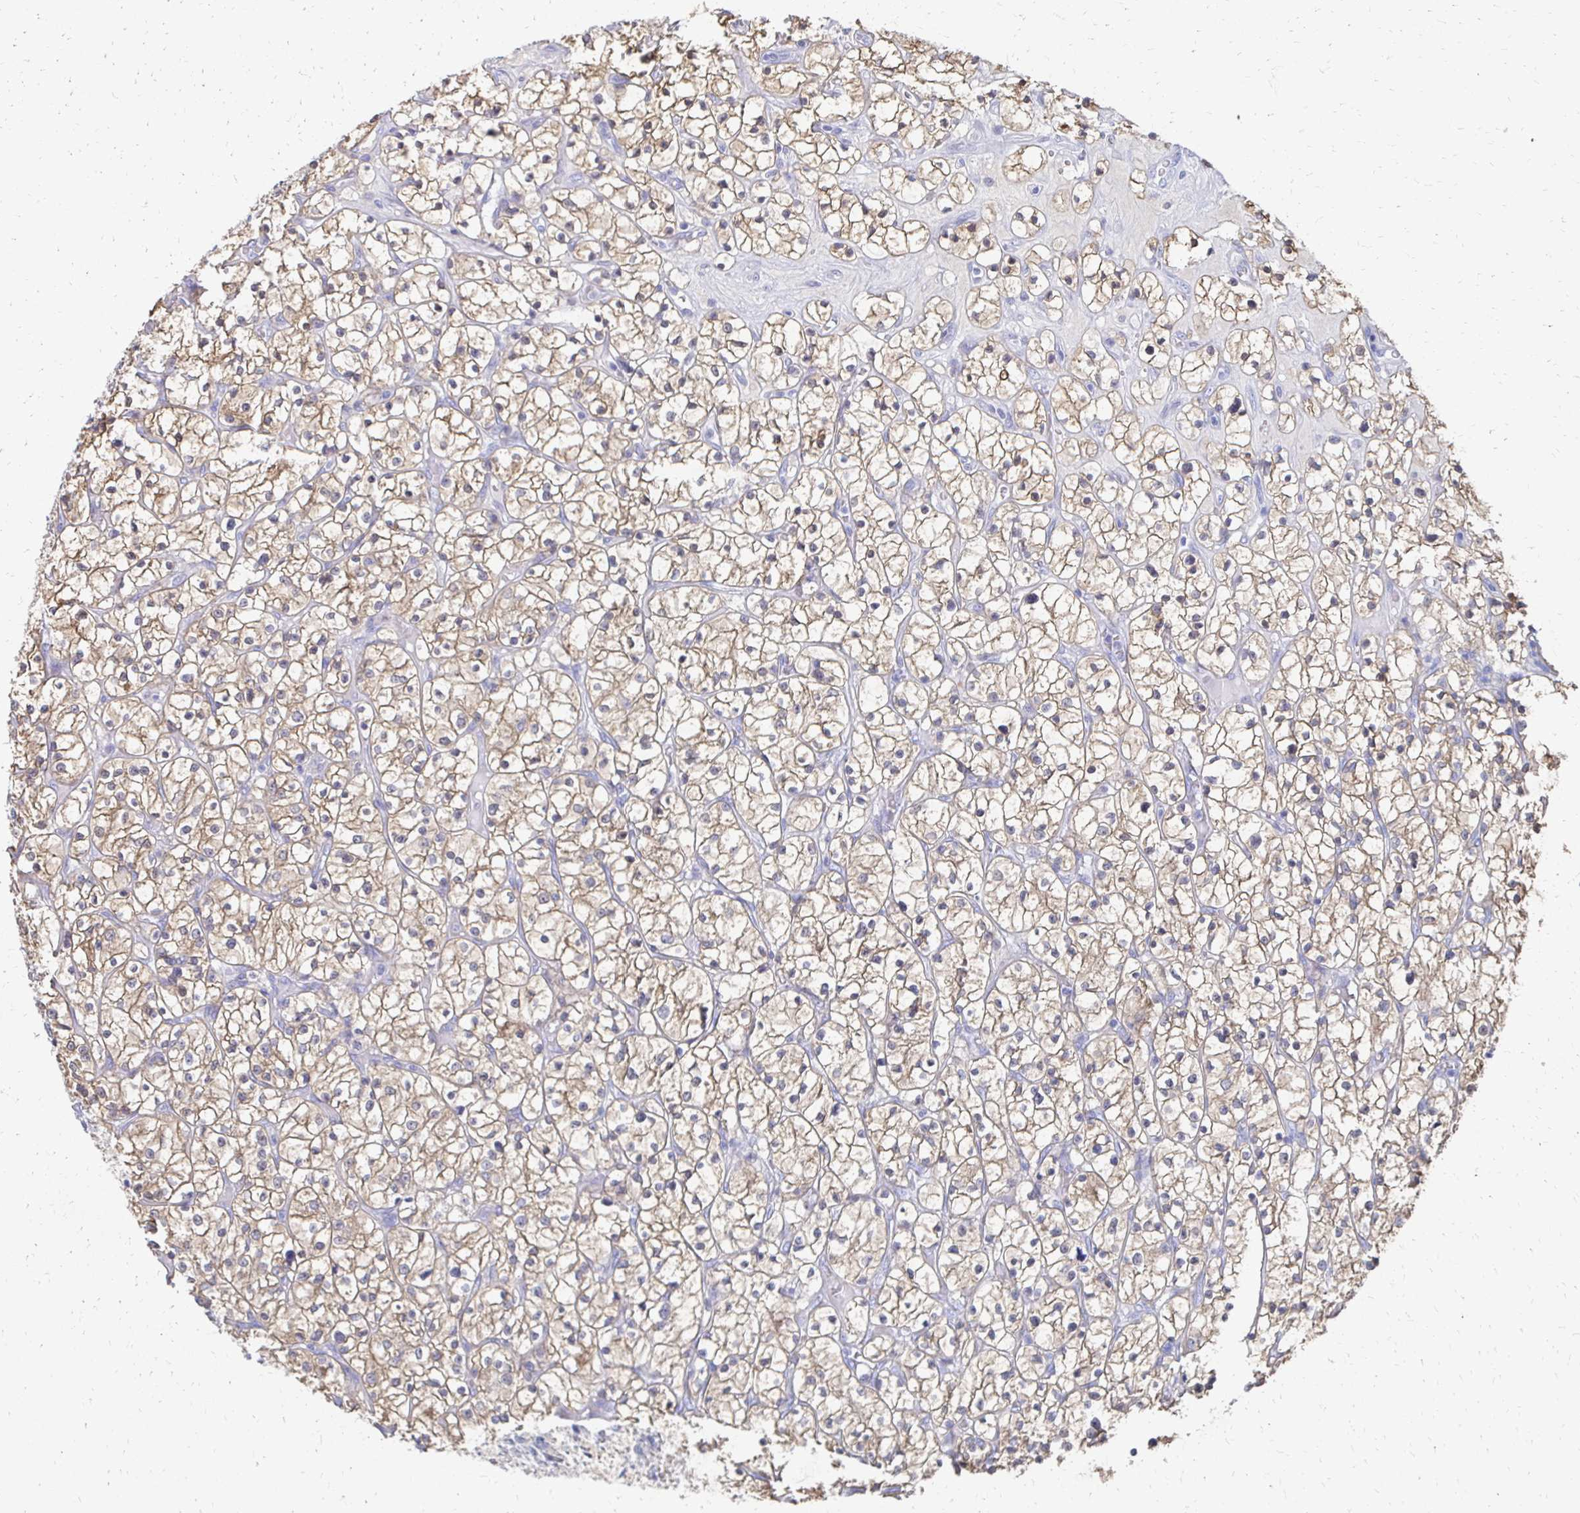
{"staining": {"intensity": "weak", "quantity": ">75%", "location": "cytoplasmic/membranous"}, "tissue": "renal cancer", "cell_type": "Tumor cells", "image_type": "cancer", "snomed": [{"axis": "morphology", "description": "Adenocarcinoma, NOS"}, {"axis": "topography", "description": "Kidney"}], "caption": "The immunohistochemical stain labels weak cytoplasmic/membranous staining in tumor cells of renal cancer (adenocarcinoma) tissue.", "gene": "SYCP3", "patient": {"sex": "female", "age": 64}}